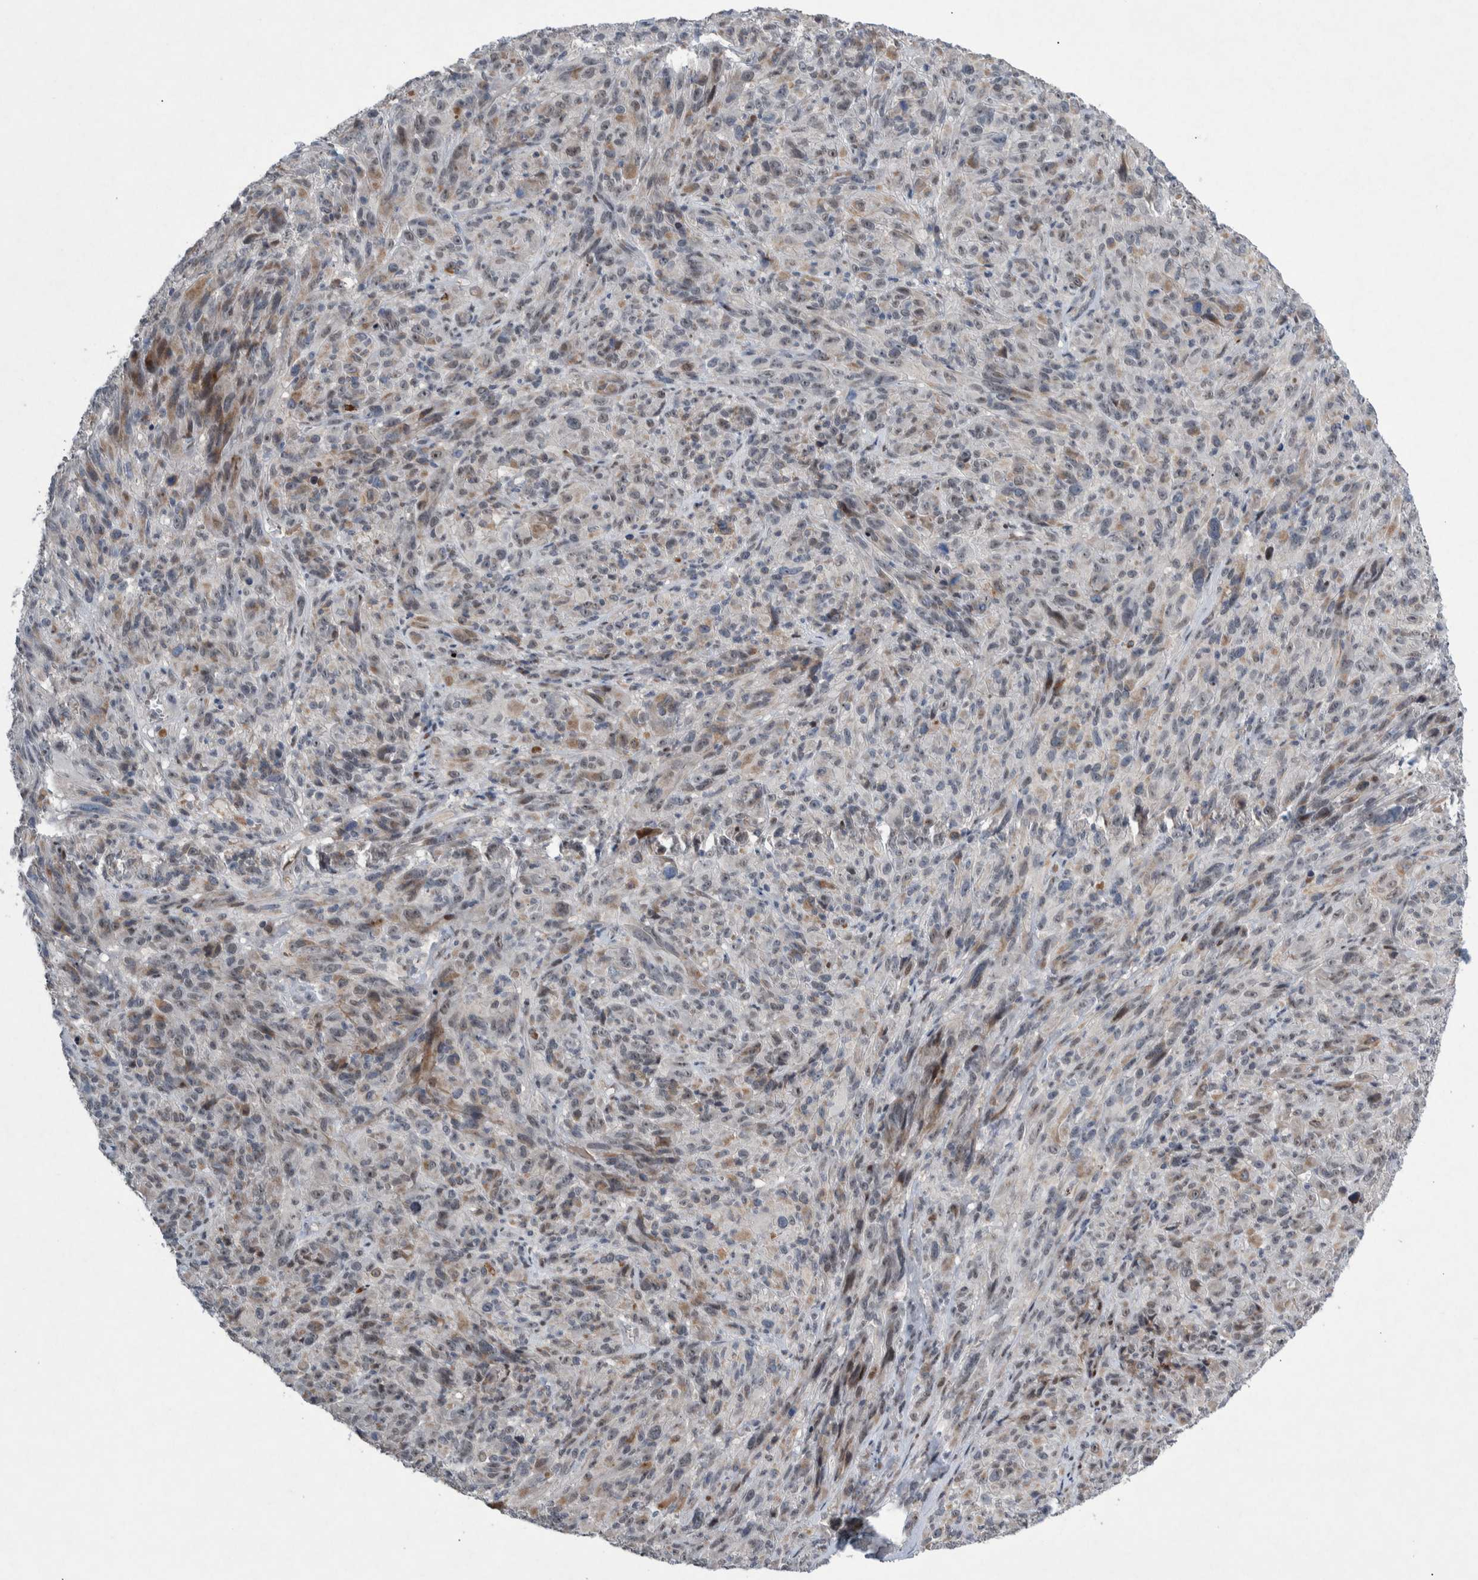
{"staining": {"intensity": "weak", "quantity": "<25%", "location": "cytoplasmic/membranous"}, "tissue": "melanoma", "cell_type": "Tumor cells", "image_type": "cancer", "snomed": [{"axis": "morphology", "description": "Malignant melanoma, NOS"}, {"axis": "topography", "description": "Skin of head"}], "caption": "A high-resolution micrograph shows immunohistochemistry (IHC) staining of malignant melanoma, which reveals no significant expression in tumor cells. (DAB immunohistochemistry (IHC), high magnification).", "gene": "ESRP1", "patient": {"sex": "male", "age": 96}}